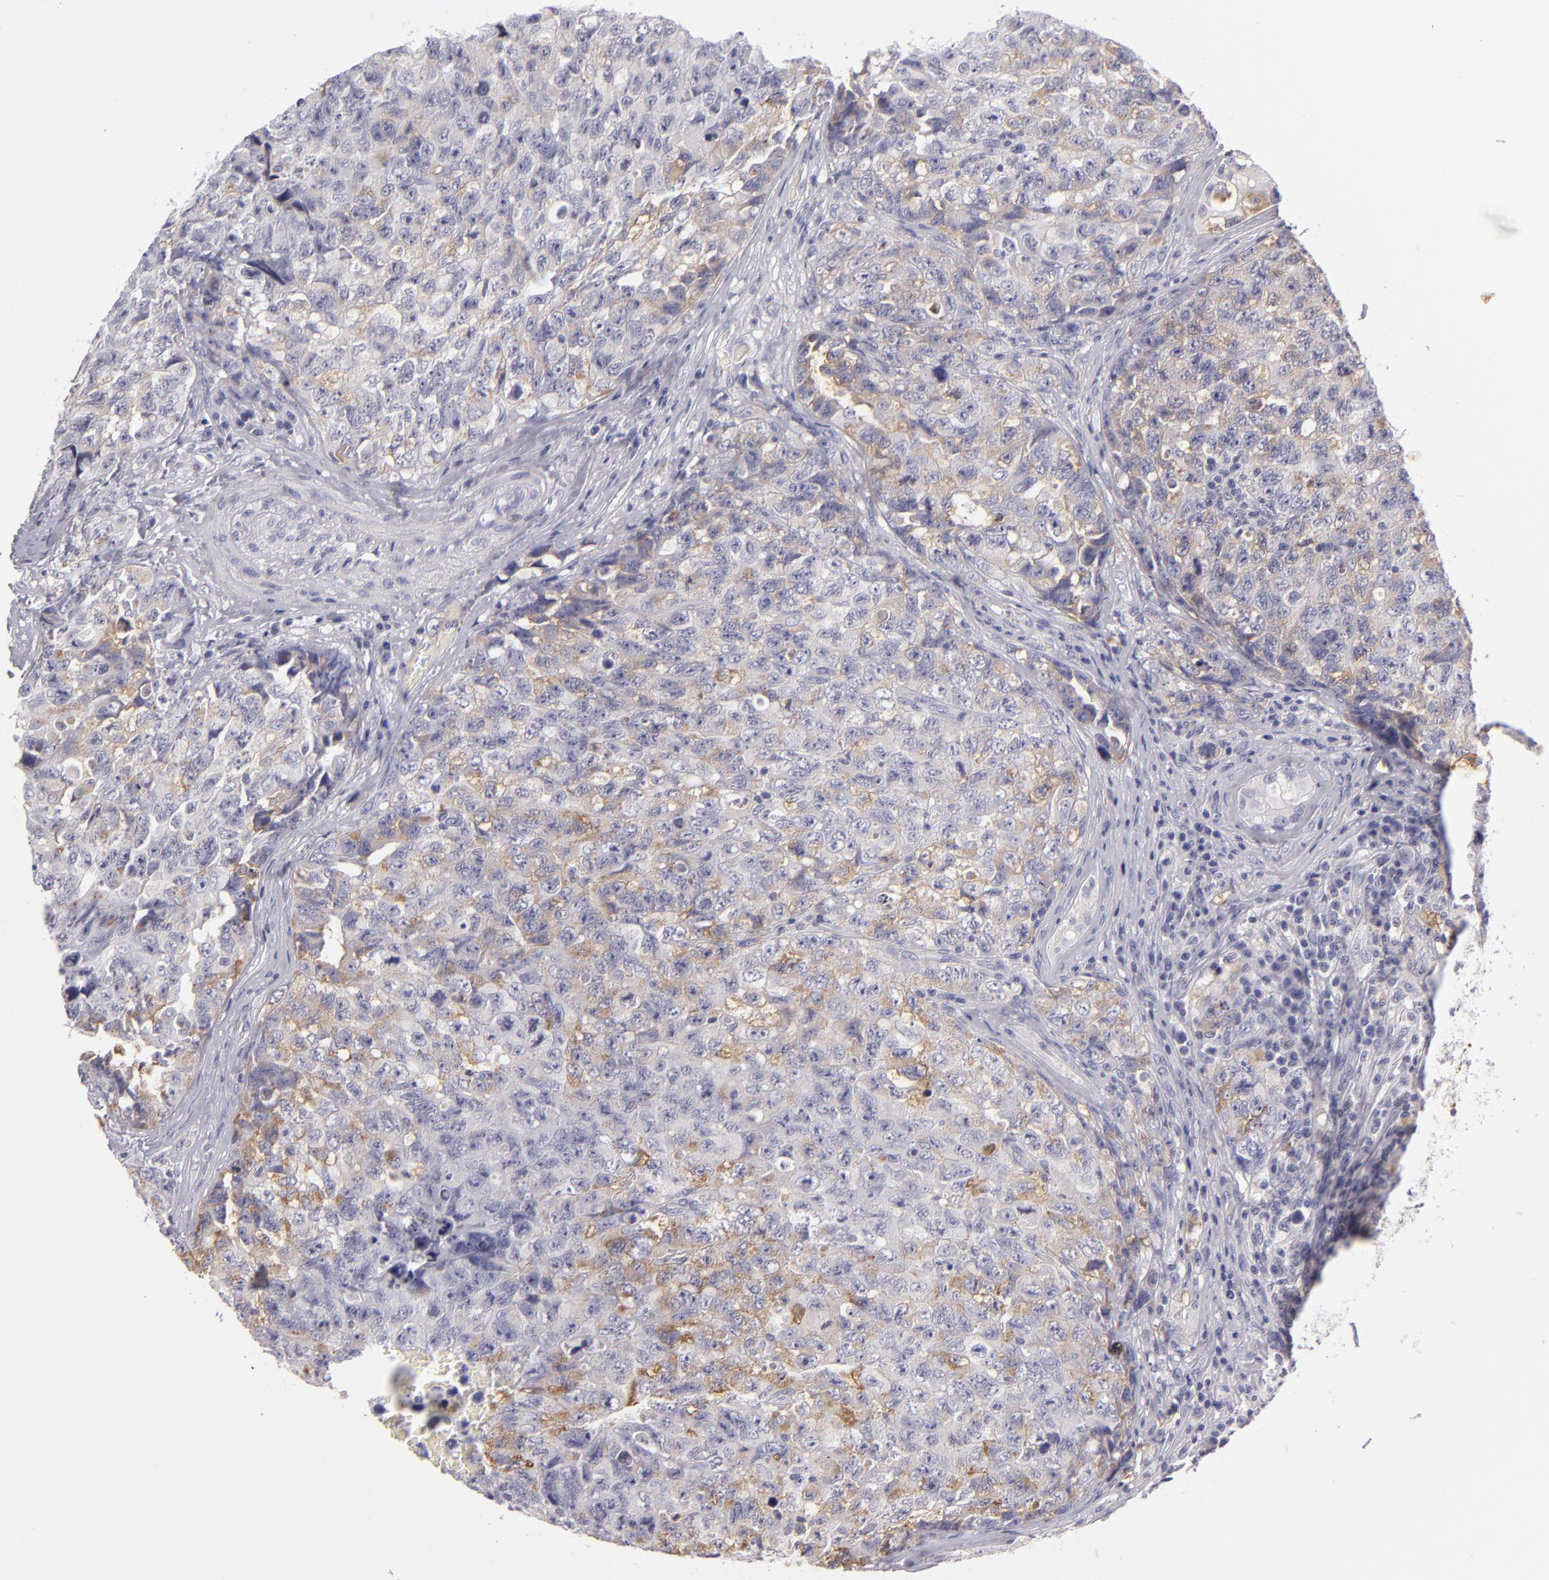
{"staining": {"intensity": "weak", "quantity": "25%-75%", "location": "cytoplasmic/membranous"}, "tissue": "testis cancer", "cell_type": "Tumor cells", "image_type": "cancer", "snomed": [{"axis": "morphology", "description": "Carcinoma, Embryonal, NOS"}, {"axis": "topography", "description": "Testis"}], "caption": "Human testis embryonal carcinoma stained with a protein marker shows weak staining in tumor cells.", "gene": "TNNC1", "patient": {"sex": "male", "age": 31}}